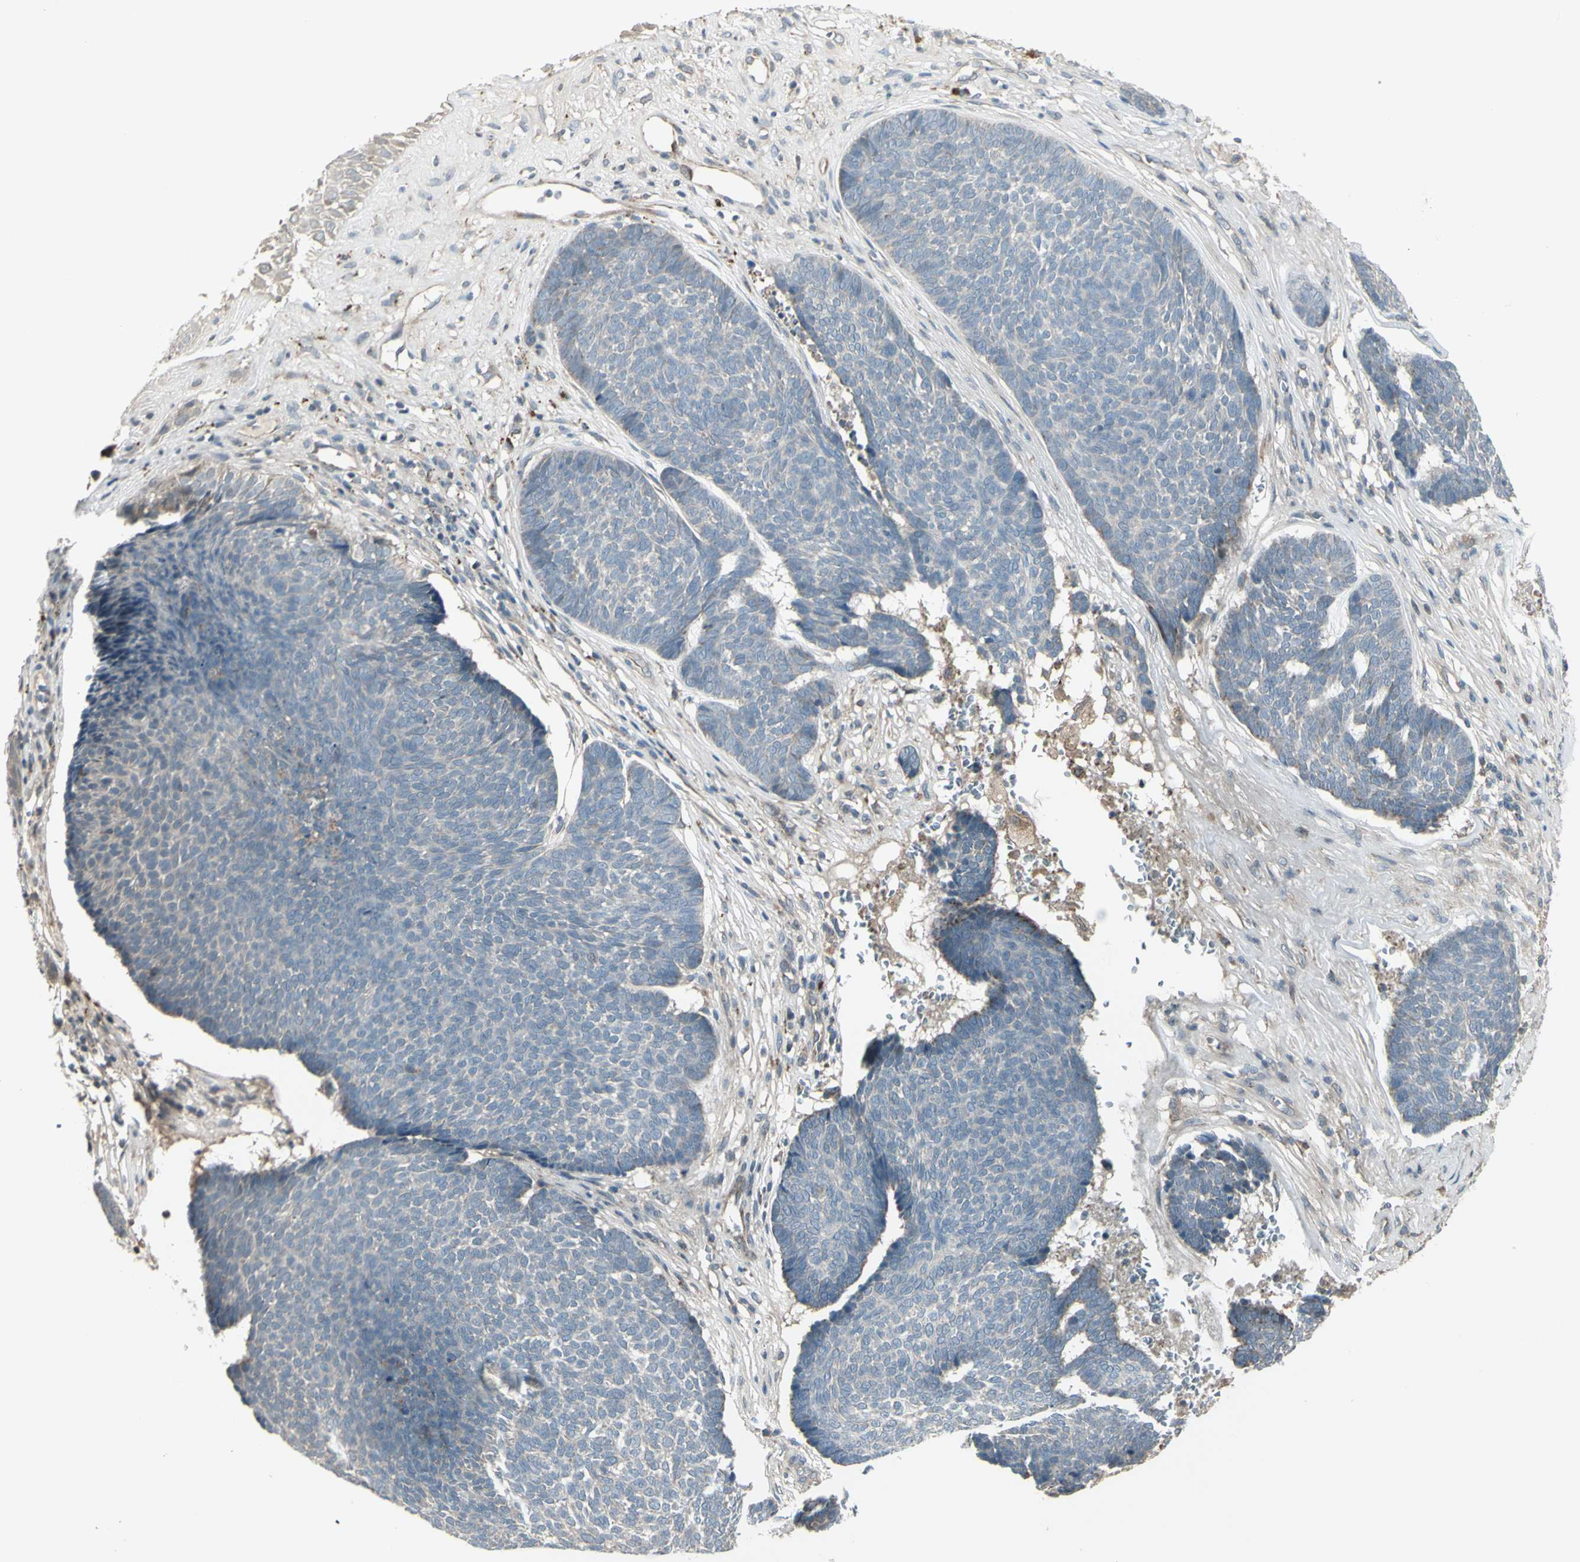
{"staining": {"intensity": "negative", "quantity": "none", "location": "none"}, "tissue": "skin cancer", "cell_type": "Tumor cells", "image_type": "cancer", "snomed": [{"axis": "morphology", "description": "Basal cell carcinoma"}, {"axis": "topography", "description": "Skin"}], "caption": "Photomicrograph shows no protein staining in tumor cells of basal cell carcinoma (skin) tissue. The staining is performed using DAB brown chromogen with nuclei counter-stained in using hematoxylin.", "gene": "OSTM1", "patient": {"sex": "male", "age": 84}}